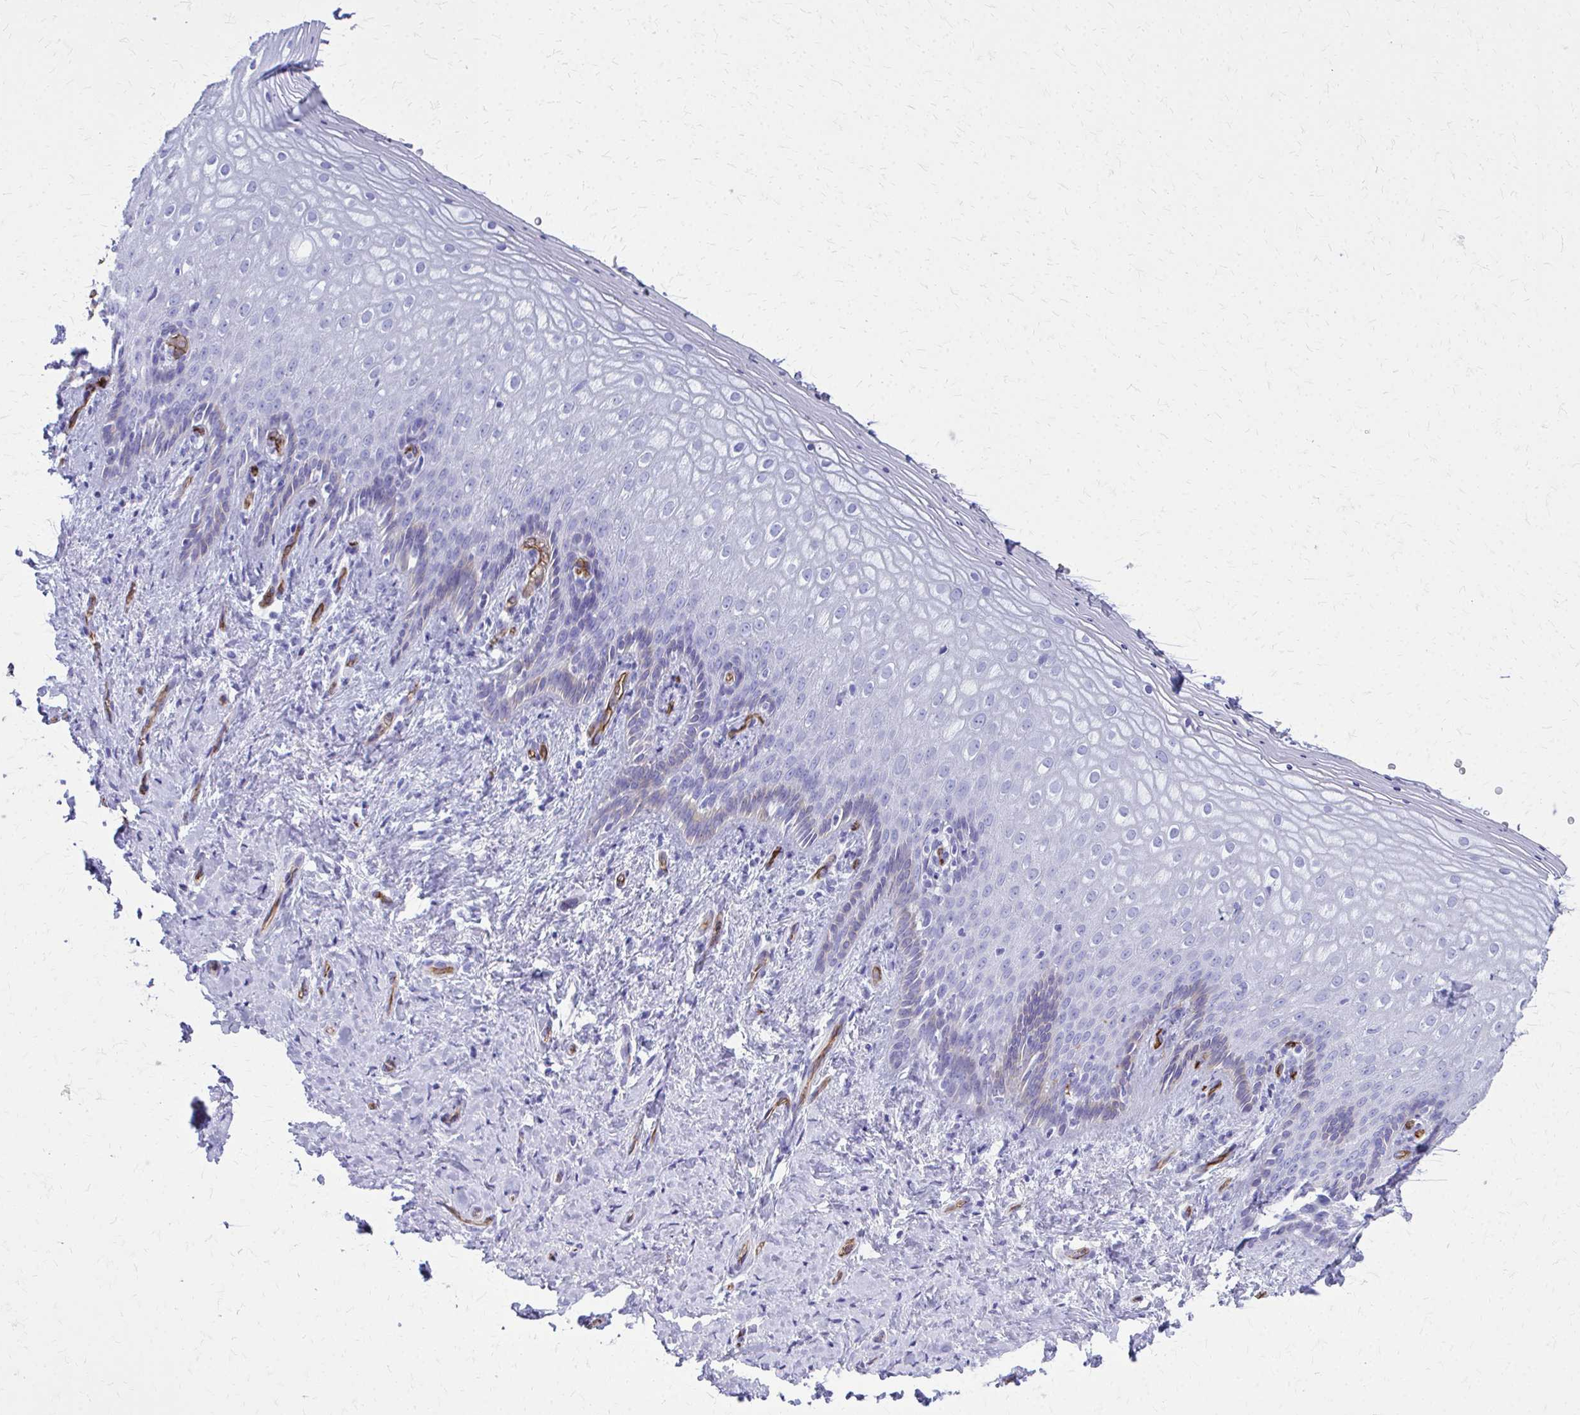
{"staining": {"intensity": "negative", "quantity": "none", "location": "none"}, "tissue": "vagina", "cell_type": "Squamous epithelial cells", "image_type": "normal", "snomed": [{"axis": "morphology", "description": "Normal tissue, NOS"}, {"axis": "topography", "description": "Vagina"}], "caption": "Histopathology image shows no protein expression in squamous epithelial cells of benign vagina. (DAB (3,3'-diaminobenzidine) IHC visualized using brightfield microscopy, high magnification).", "gene": "TPSG1", "patient": {"sex": "female", "age": 42}}